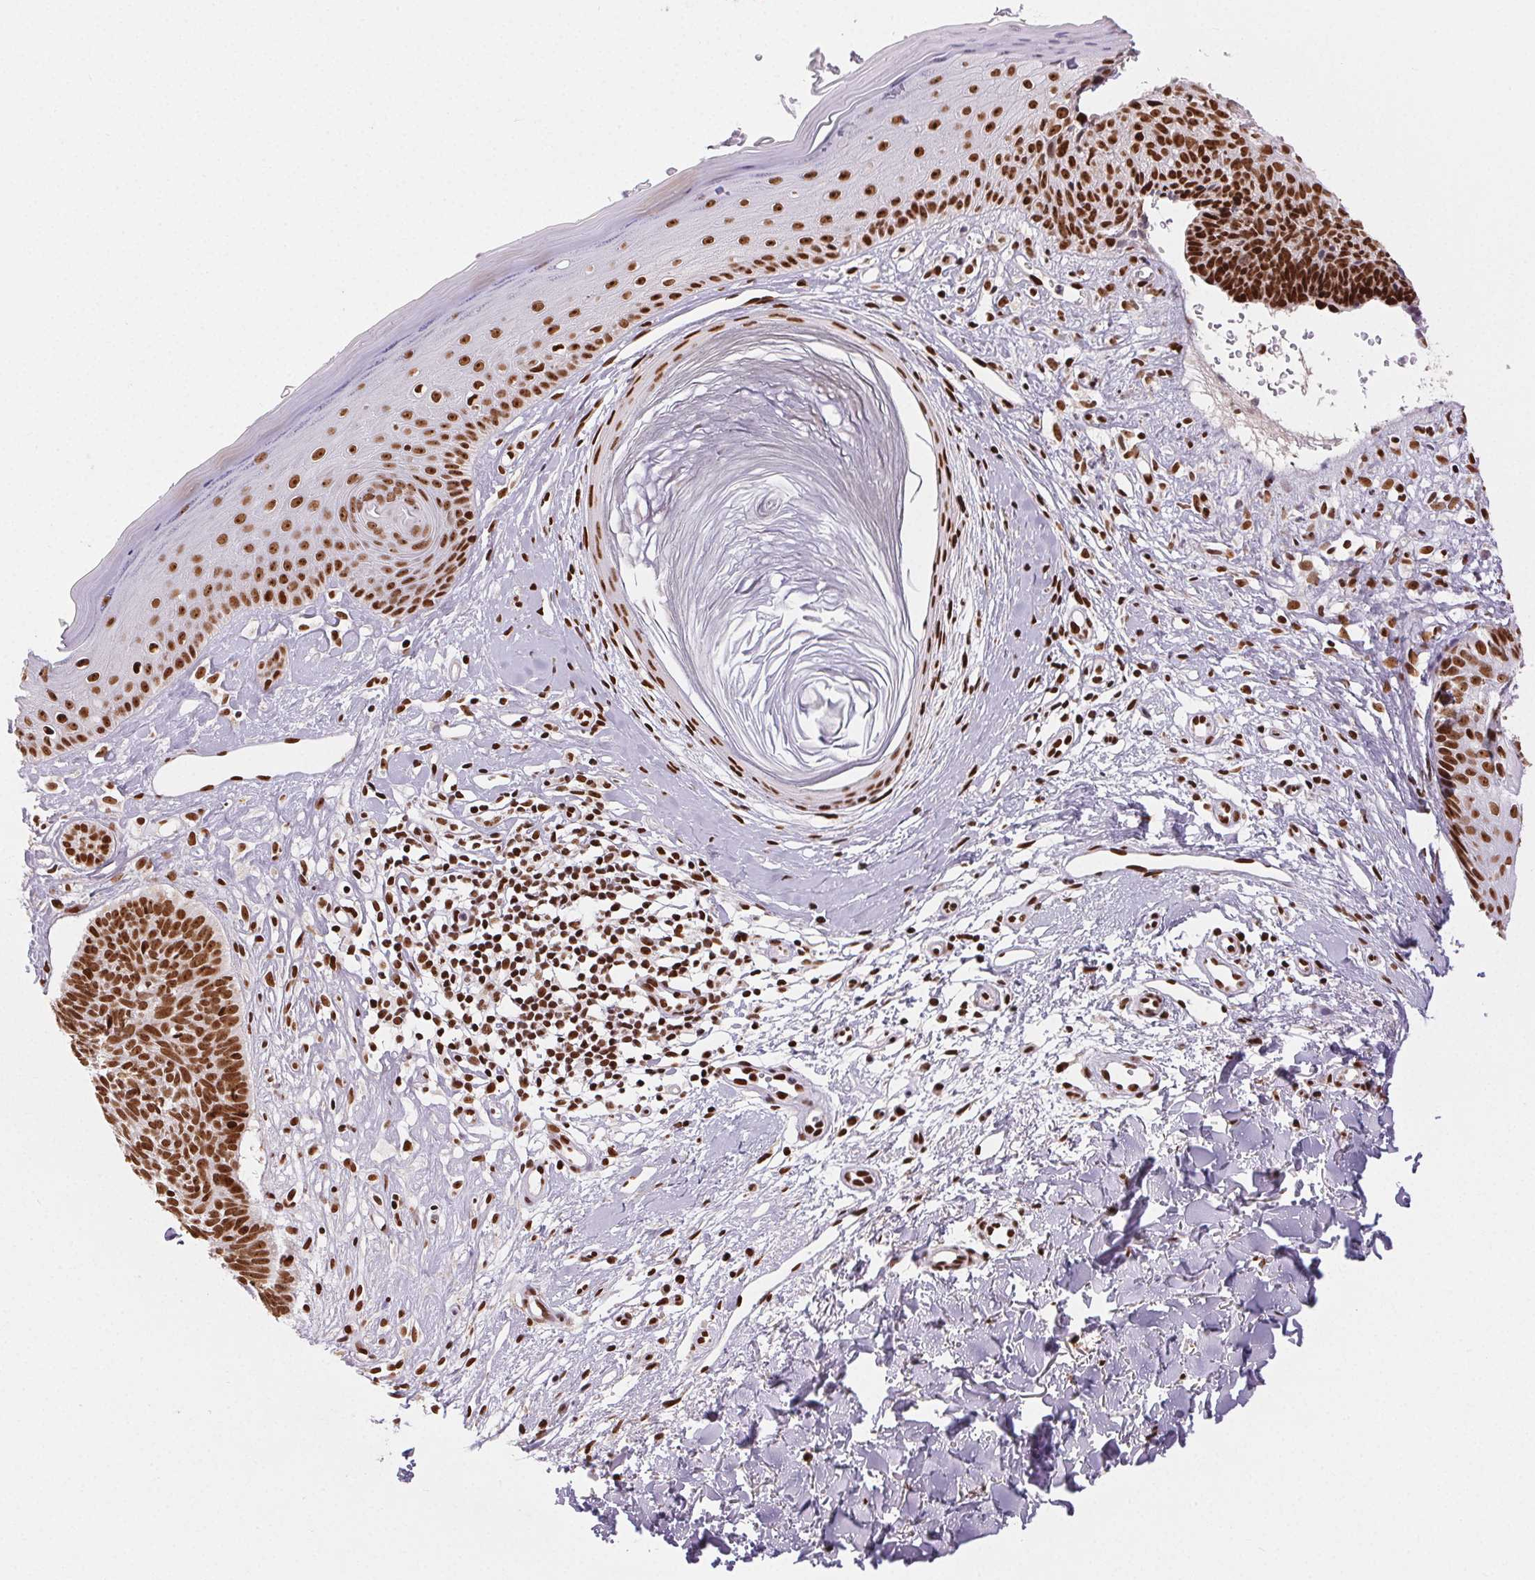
{"staining": {"intensity": "moderate", "quantity": ">75%", "location": "nuclear"}, "tissue": "skin cancer", "cell_type": "Tumor cells", "image_type": "cancer", "snomed": [{"axis": "morphology", "description": "Basal cell carcinoma"}, {"axis": "topography", "description": "Skin"}], "caption": "Approximately >75% of tumor cells in human basal cell carcinoma (skin) show moderate nuclear protein staining as visualized by brown immunohistochemical staining.", "gene": "ZNF80", "patient": {"sex": "male", "age": 51}}